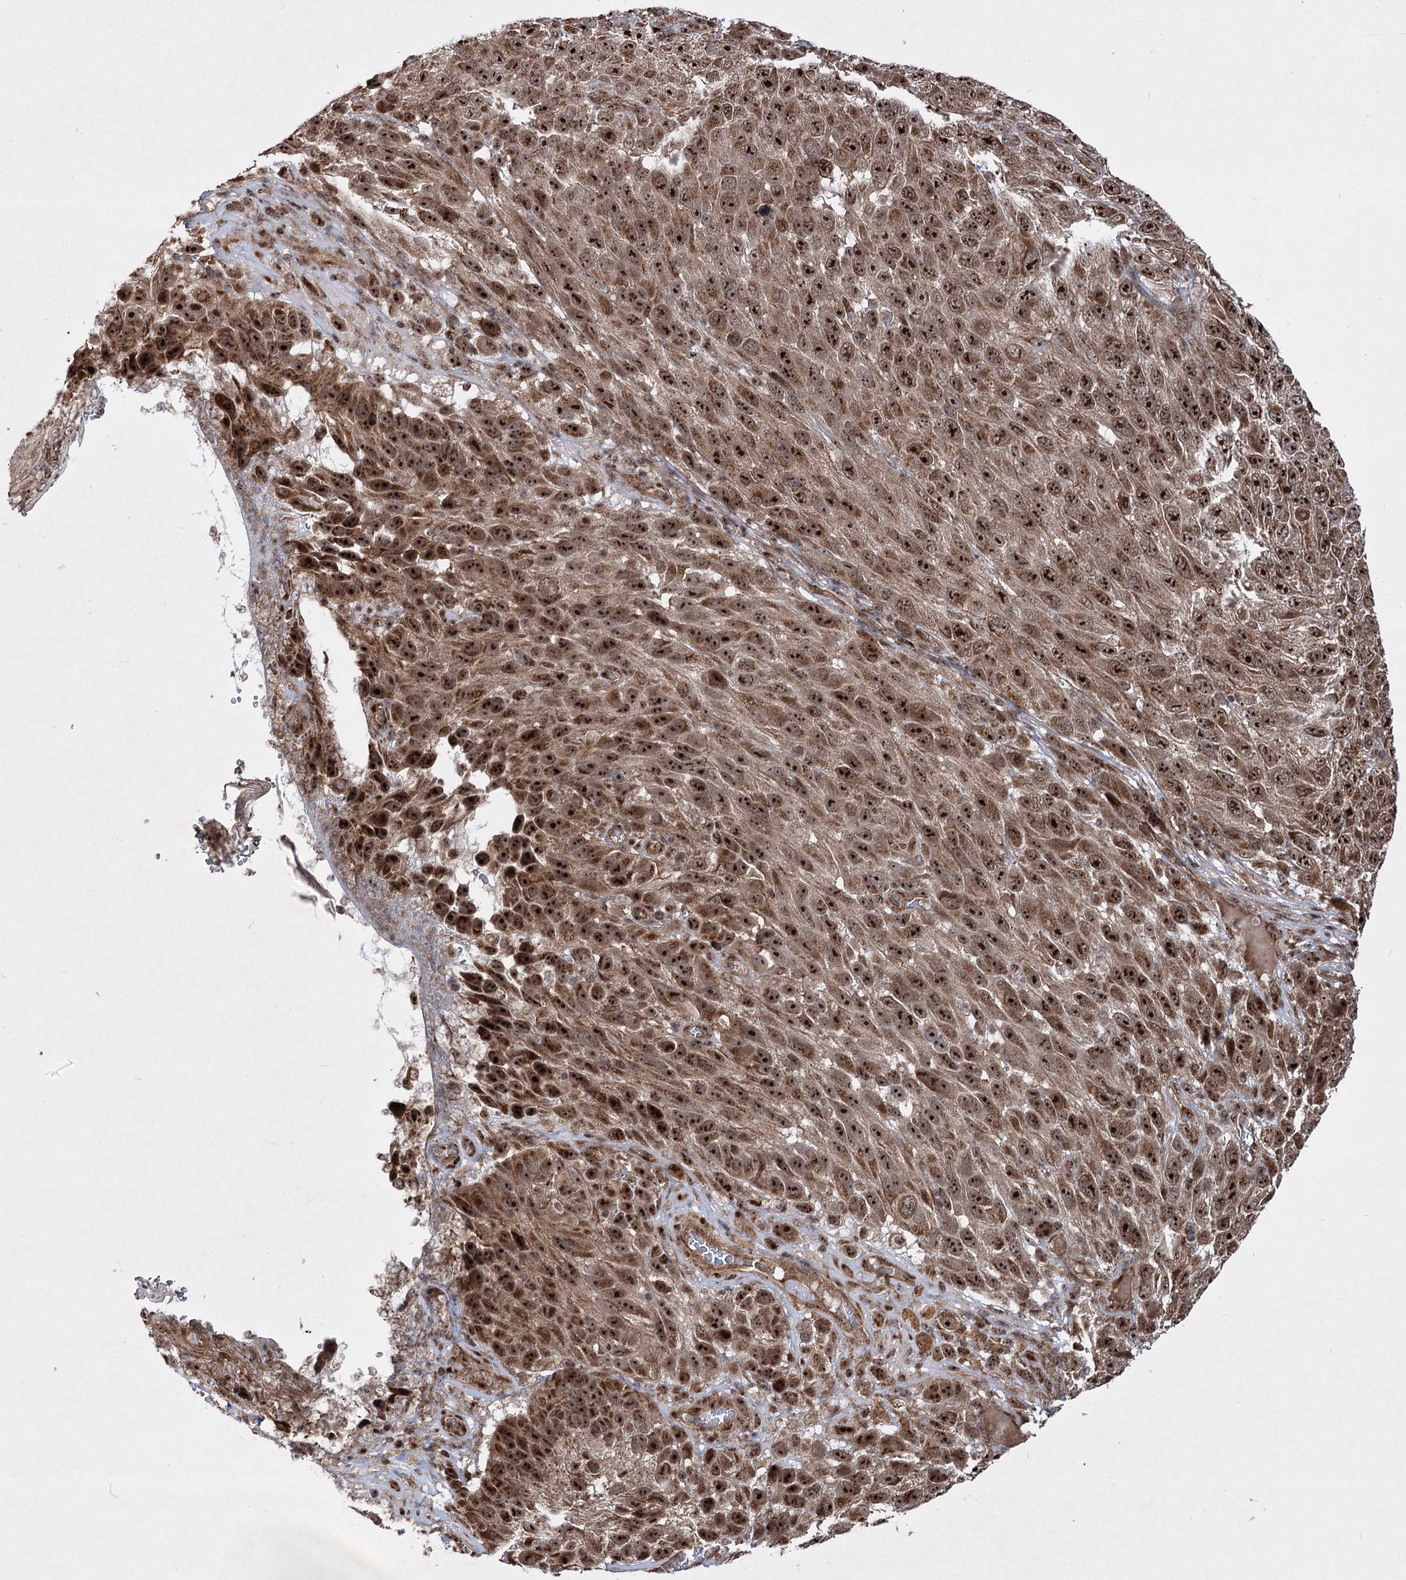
{"staining": {"intensity": "strong", "quantity": ">75%", "location": "nuclear"}, "tissue": "melanoma", "cell_type": "Tumor cells", "image_type": "cancer", "snomed": [{"axis": "morphology", "description": "Malignant melanoma, NOS"}, {"axis": "topography", "description": "Skin"}], "caption": "Melanoma stained with a brown dye shows strong nuclear positive expression in about >75% of tumor cells.", "gene": "SERINC5", "patient": {"sex": "female", "age": 96}}